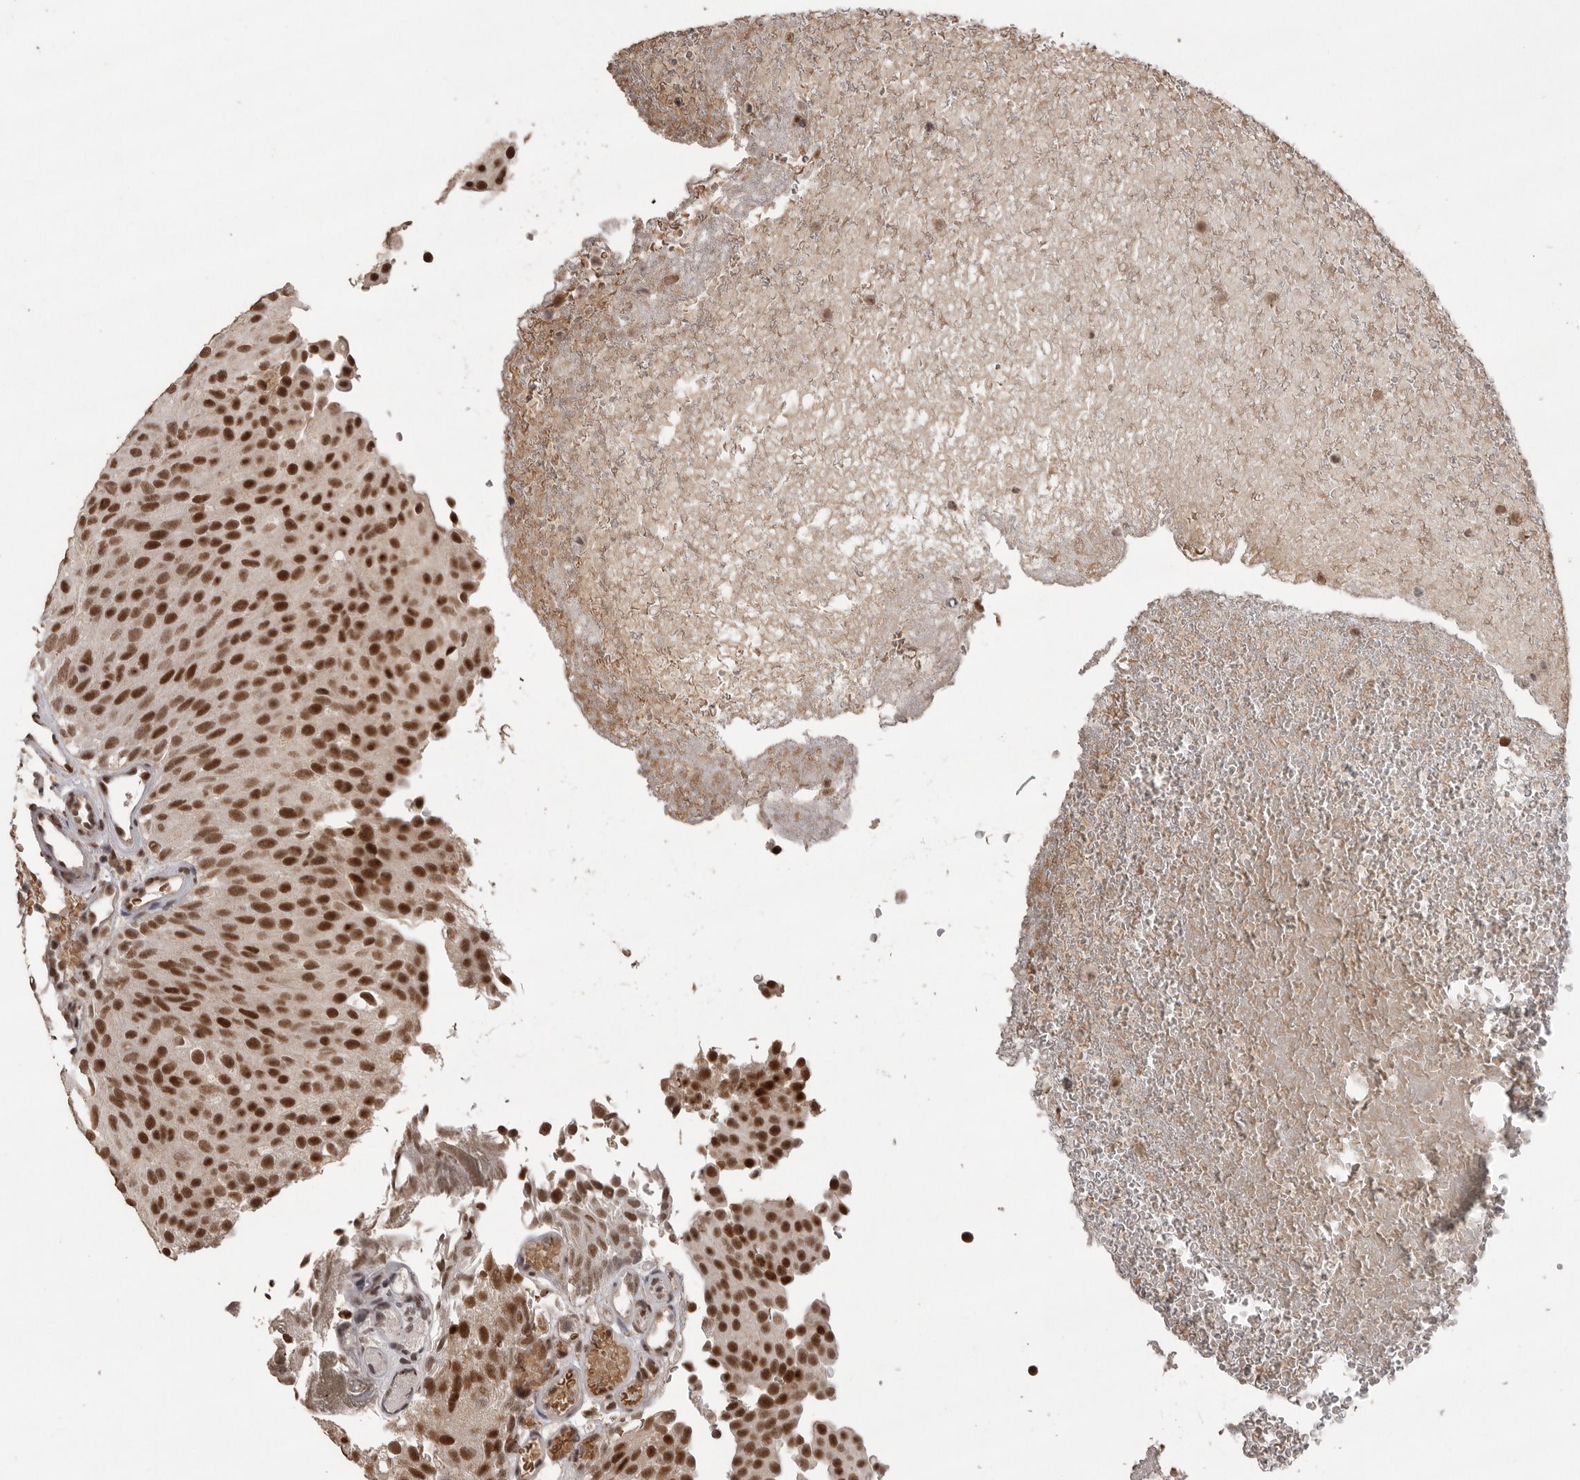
{"staining": {"intensity": "strong", "quantity": ">75%", "location": "nuclear"}, "tissue": "urothelial cancer", "cell_type": "Tumor cells", "image_type": "cancer", "snomed": [{"axis": "morphology", "description": "Urothelial carcinoma, Low grade"}, {"axis": "topography", "description": "Urinary bladder"}], "caption": "A high-resolution micrograph shows immunohistochemistry staining of urothelial cancer, which shows strong nuclear expression in approximately >75% of tumor cells.", "gene": "PPP1R10", "patient": {"sex": "male", "age": 78}}